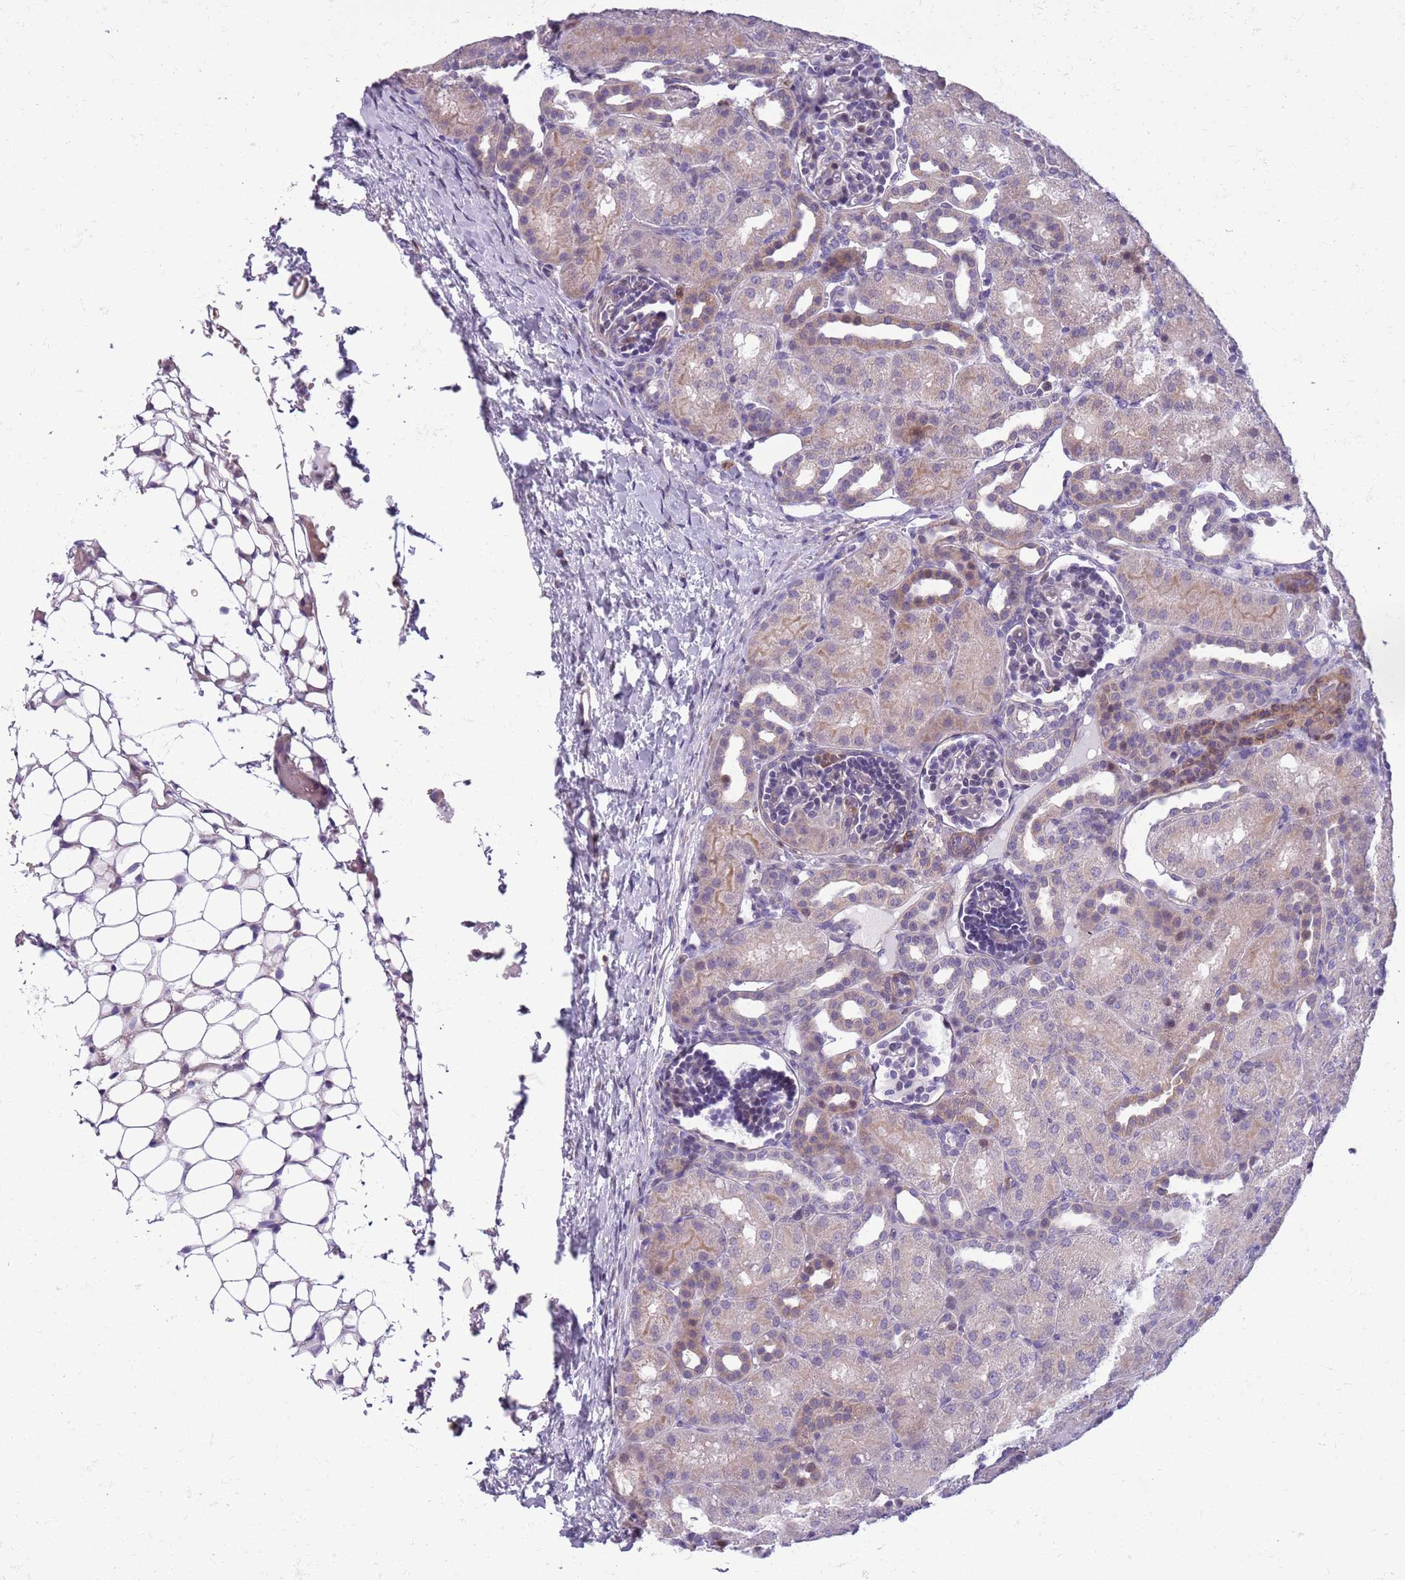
{"staining": {"intensity": "moderate", "quantity": "<25%", "location": "nuclear"}, "tissue": "kidney", "cell_type": "Cells in glomeruli", "image_type": "normal", "snomed": [{"axis": "morphology", "description": "Normal tissue, NOS"}, {"axis": "topography", "description": "Kidney"}], "caption": "The photomicrograph exhibits staining of normal kidney, revealing moderate nuclear protein staining (brown color) within cells in glomeruli. Immunohistochemistry stains the protein of interest in brown and the nuclei are stained blue.", "gene": "JAML", "patient": {"sex": "male", "age": 1}}